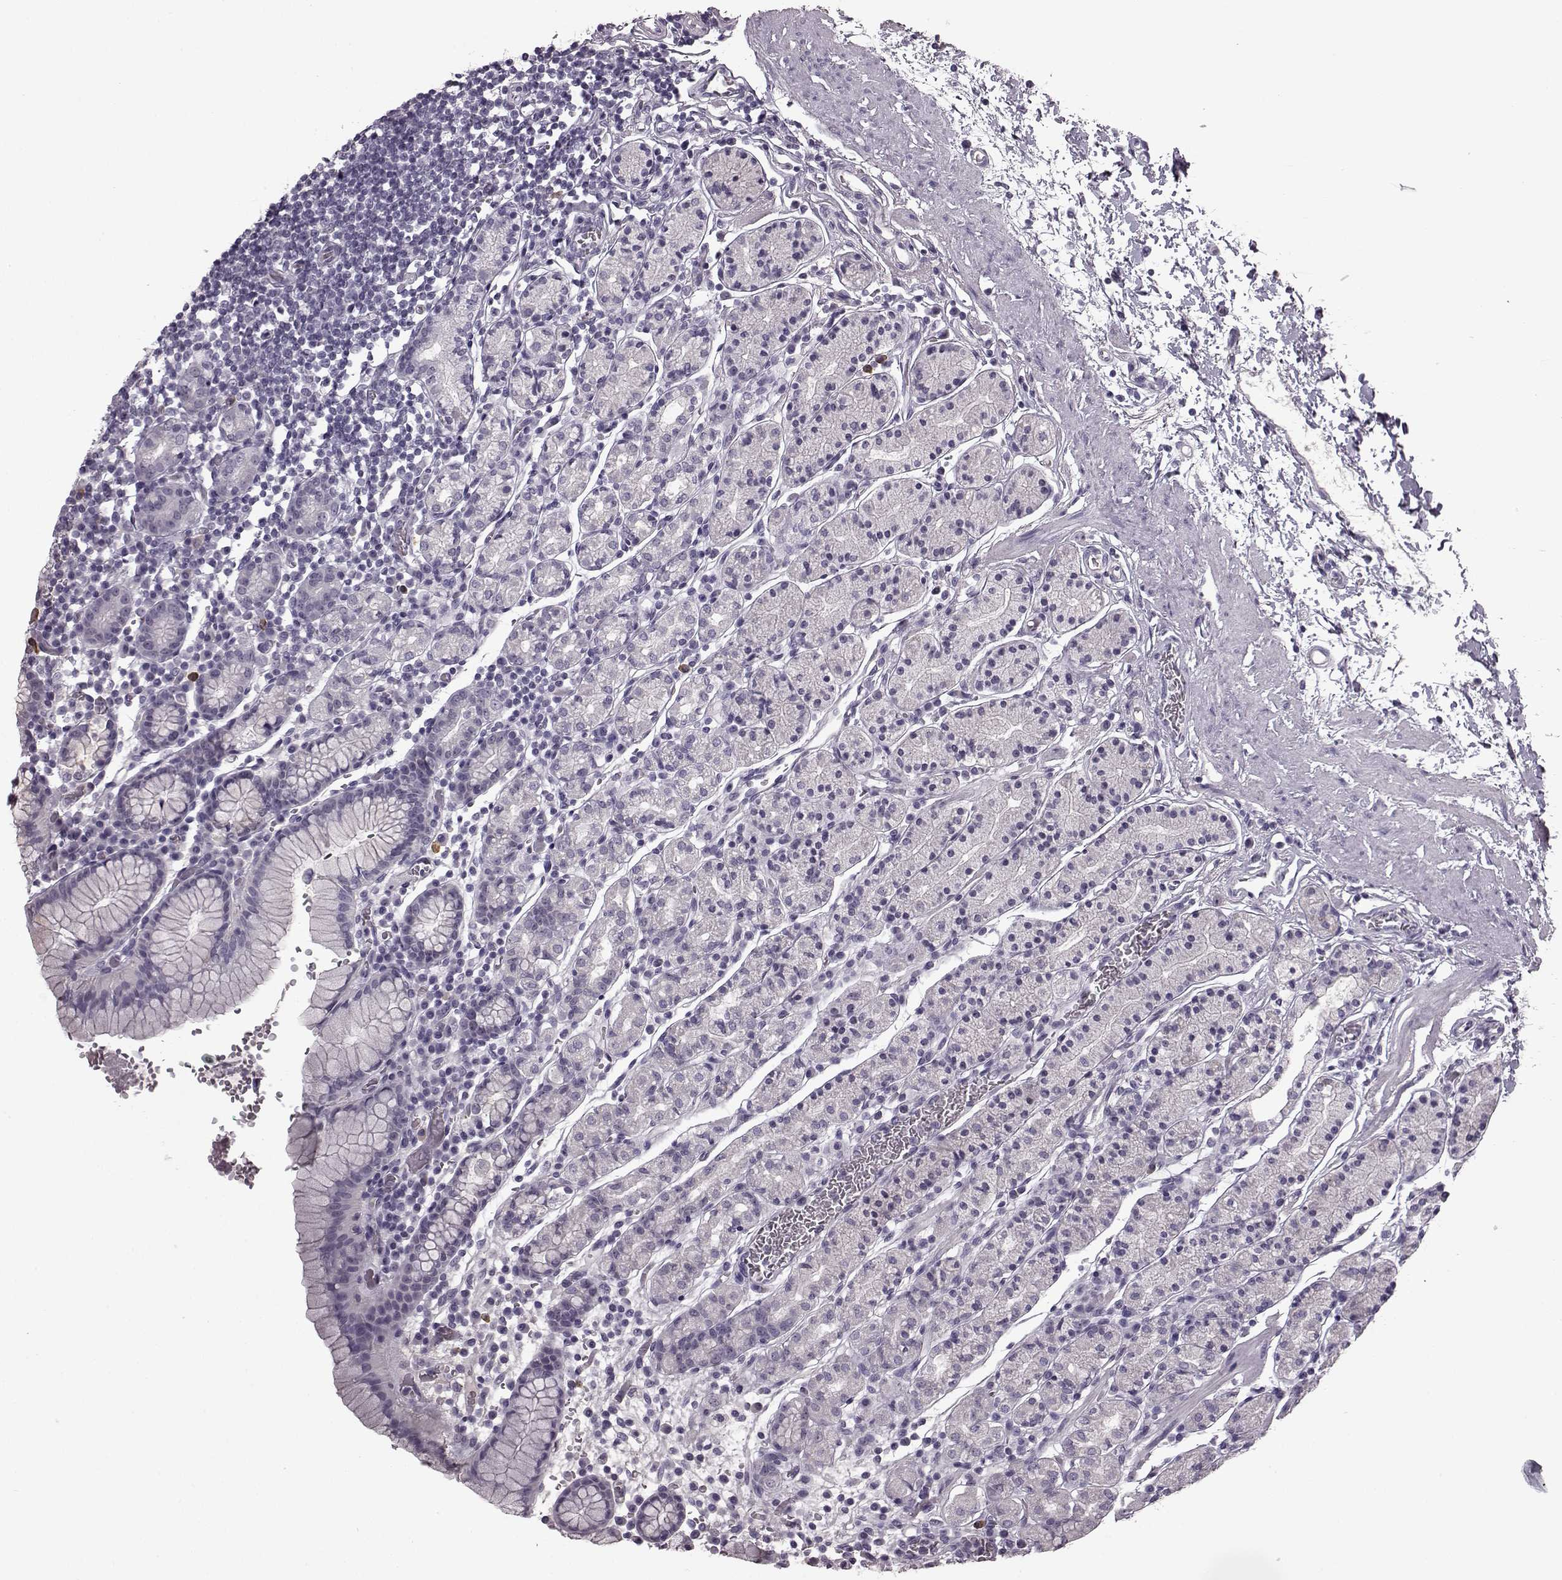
{"staining": {"intensity": "negative", "quantity": "none", "location": "none"}, "tissue": "stomach", "cell_type": "Glandular cells", "image_type": "normal", "snomed": [{"axis": "morphology", "description": "Normal tissue, NOS"}, {"axis": "topography", "description": "Stomach, upper"}, {"axis": "topography", "description": "Stomach"}], "caption": "High power microscopy histopathology image of an immunohistochemistry (IHC) micrograph of normal stomach, revealing no significant expression in glandular cells. (Stains: DAB IHC with hematoxylin counter stain, Microscopy: brightfield microscopy at high magnification).", "gene": "PRPH2", "patient": {"sex": "male", "age": 62}}